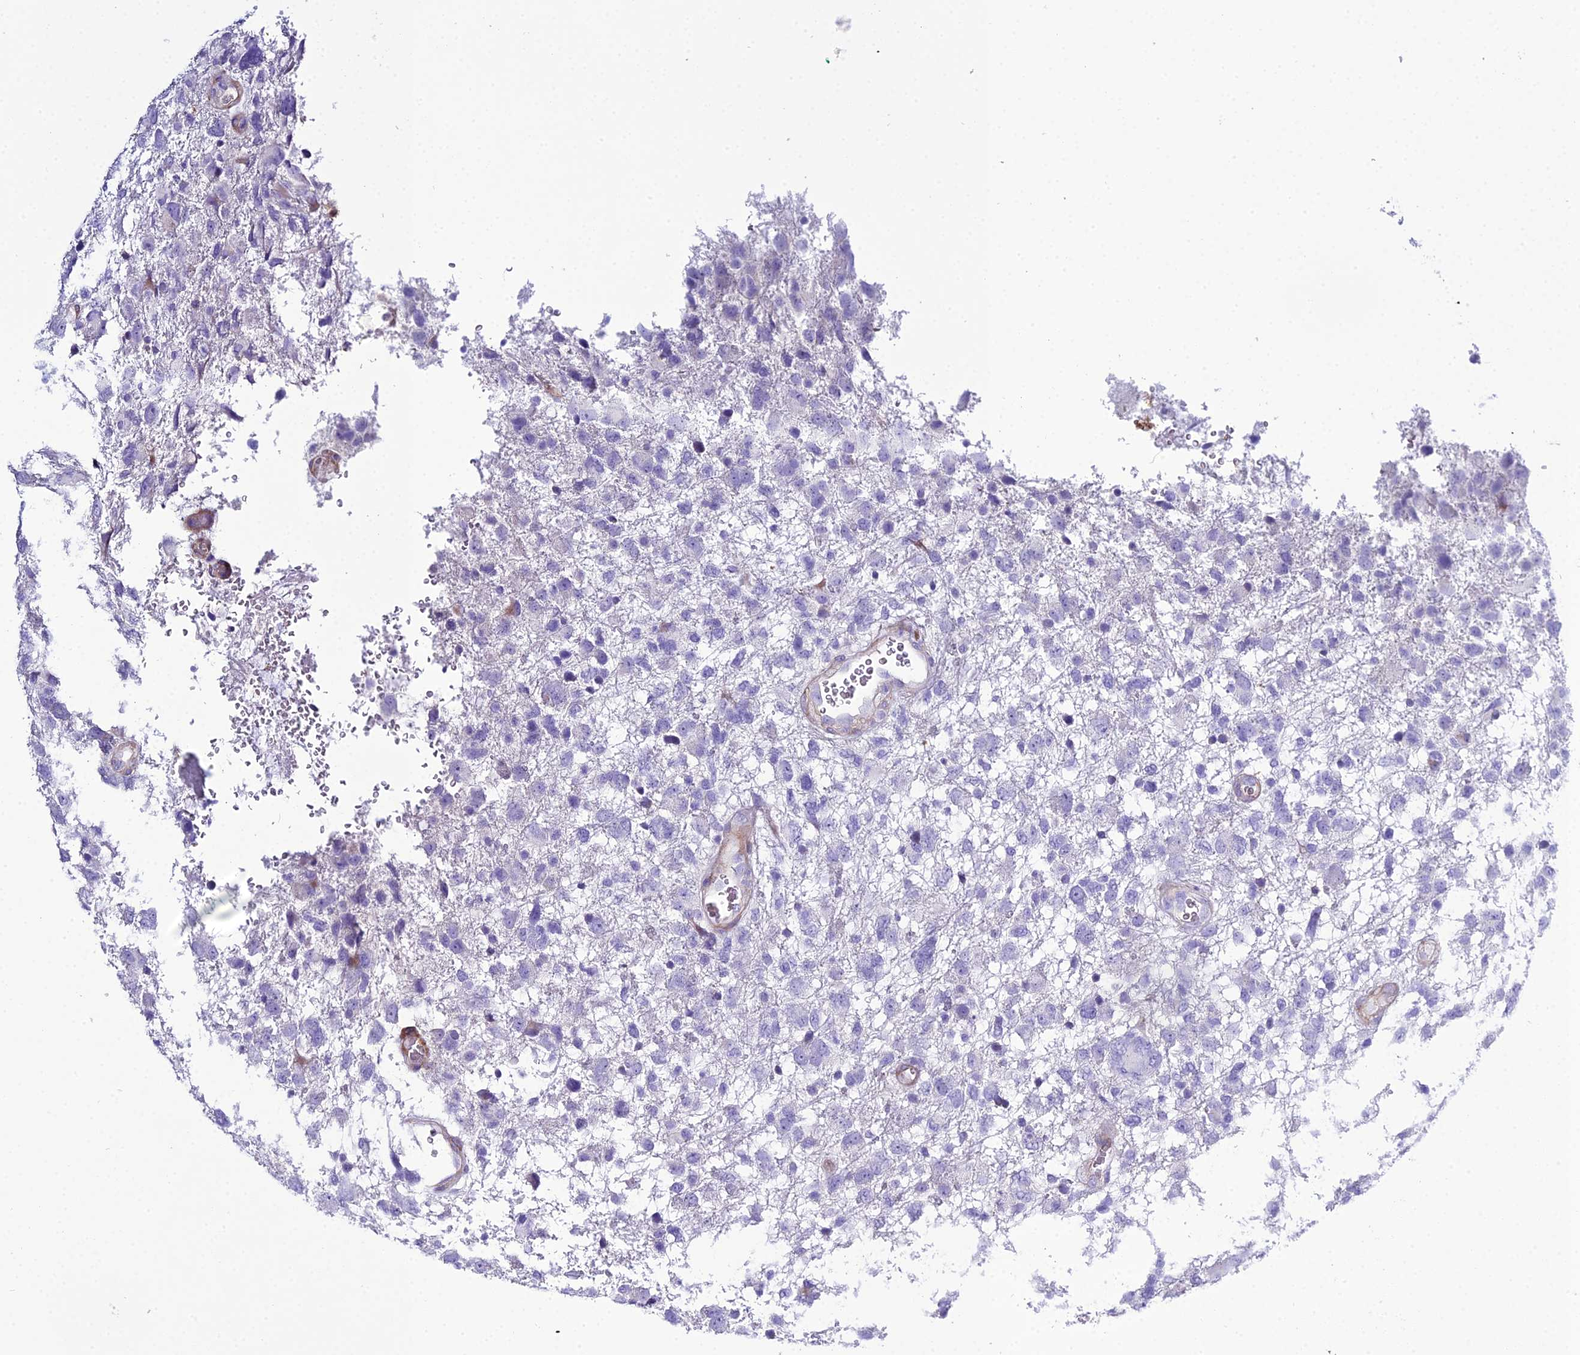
{"staining": {"intensity": "negative", "quantity": "none", "location": "none"}, "tissue": "glioma", "cell_type": "Tumor cells", "image_type": "cancer", "snomed": [{"axis": "morphology", "description": "Glioma, malignant, High grade"}, {"axis": "topography", "description": "Brain"}], "caption": "Immunohistochemical staining of human high-grade glioma (malignant) displays no significant staining in tumor cells. (Brightfield microscopy of DAB immunohistochemistry at high magnification).", "gene": "OR1Q1", "patient": {"sex": "male", "age": 61}}